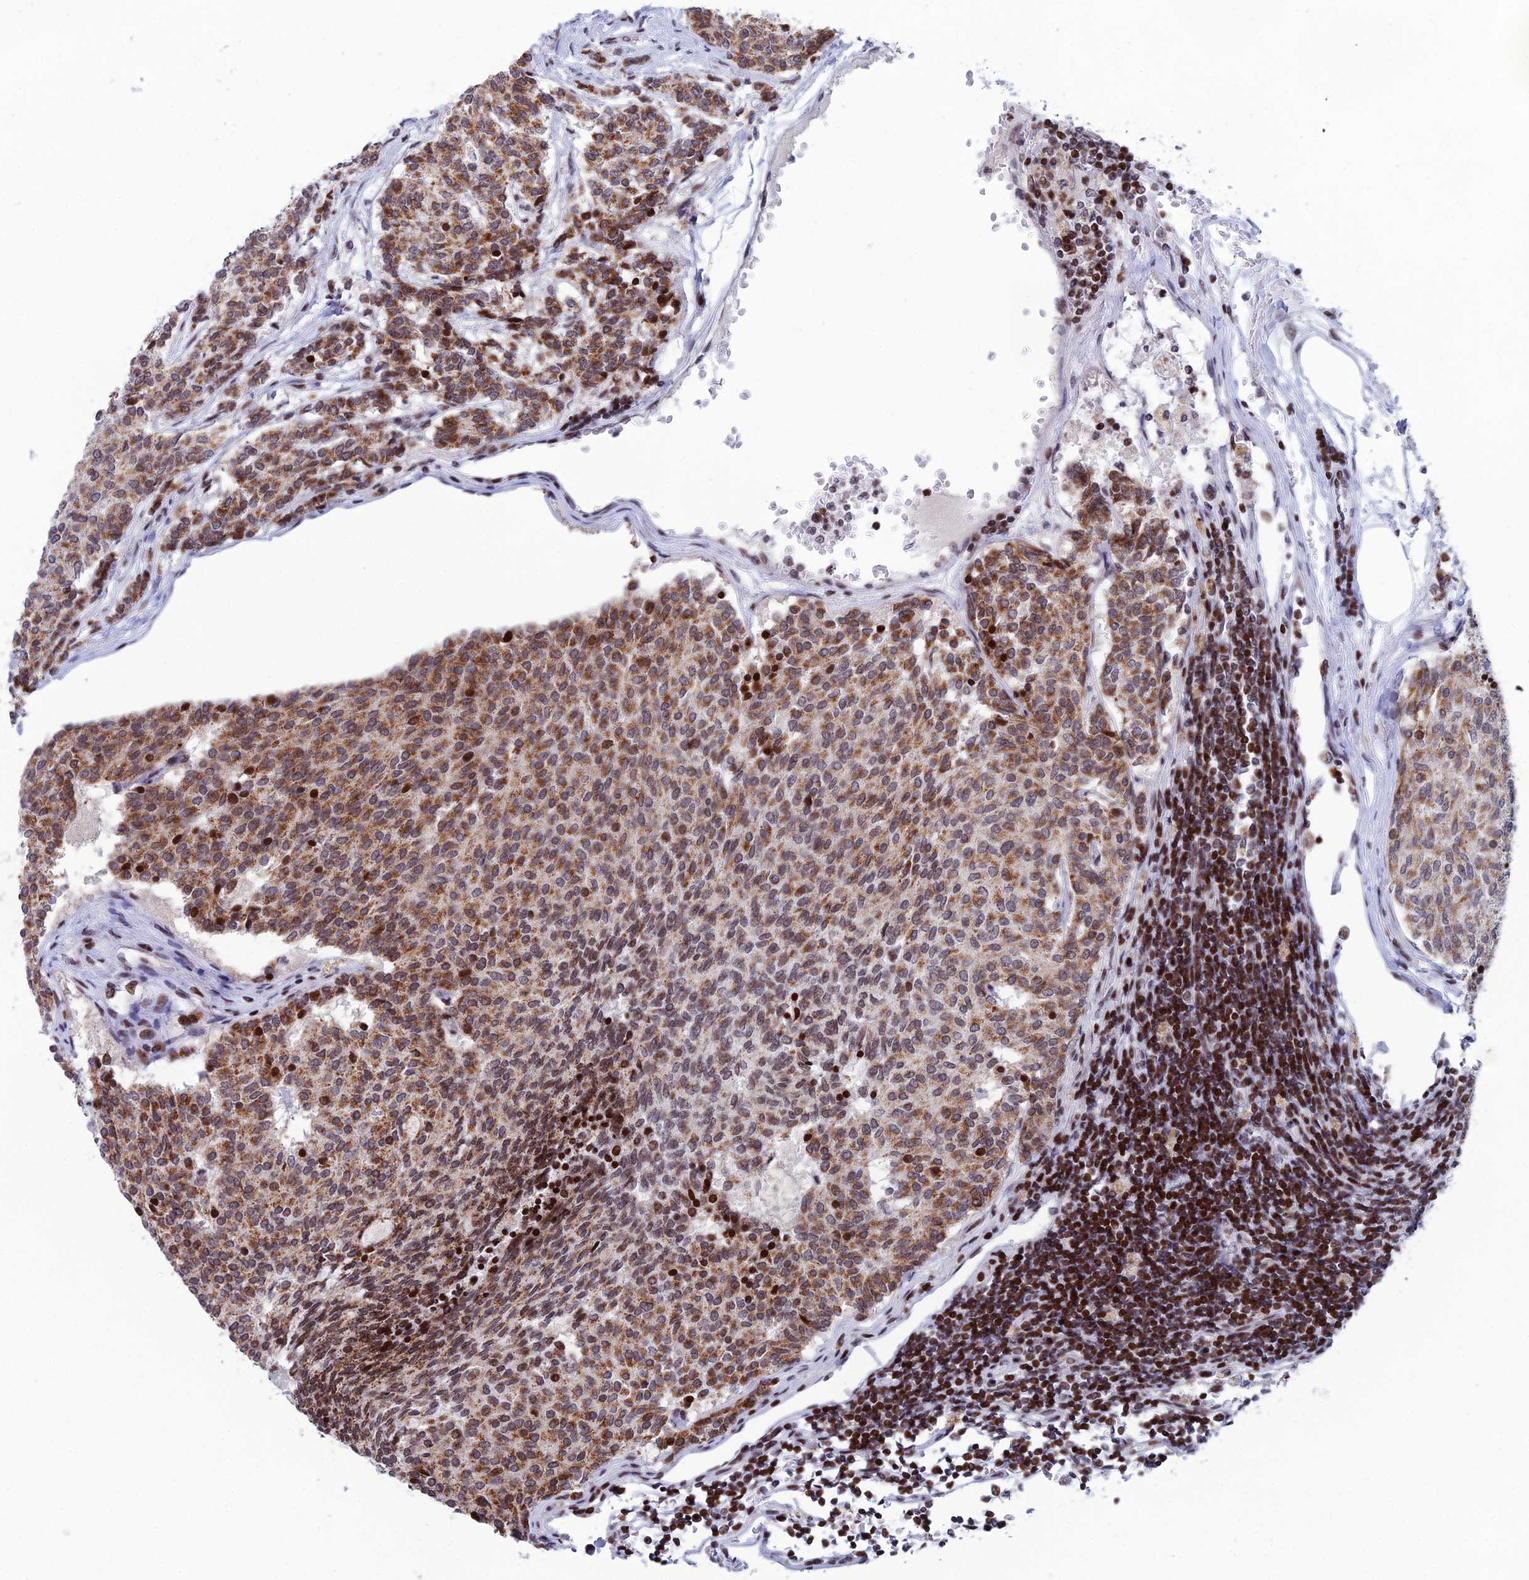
{"staining": {"intensity": "moderate", "quantity": ">75%", "location": "cytoplasmic/membranous,nuclear"}, "tissue": "carcinoid", "cell_type": "Tumor cells", "image_type": "cancer", "snomed": [{"axis": "morphology", "description": "Carcinoid, malignant, NOS"}, {"axis": "topography", "description": "Pancreas"}], "caption": "IHC image of neoplastic tissue: human carcinoid (malignant) stained using IHC reveals medium levels of moderate protein expression localized specifically in the cytoplasmic/membranous and nuclear of tumor cells, appearing as a cytoplasmic/membranous and nuclear brown color.", "gene": "AFF3", "patient": {"sex": "female", "age": 54}}